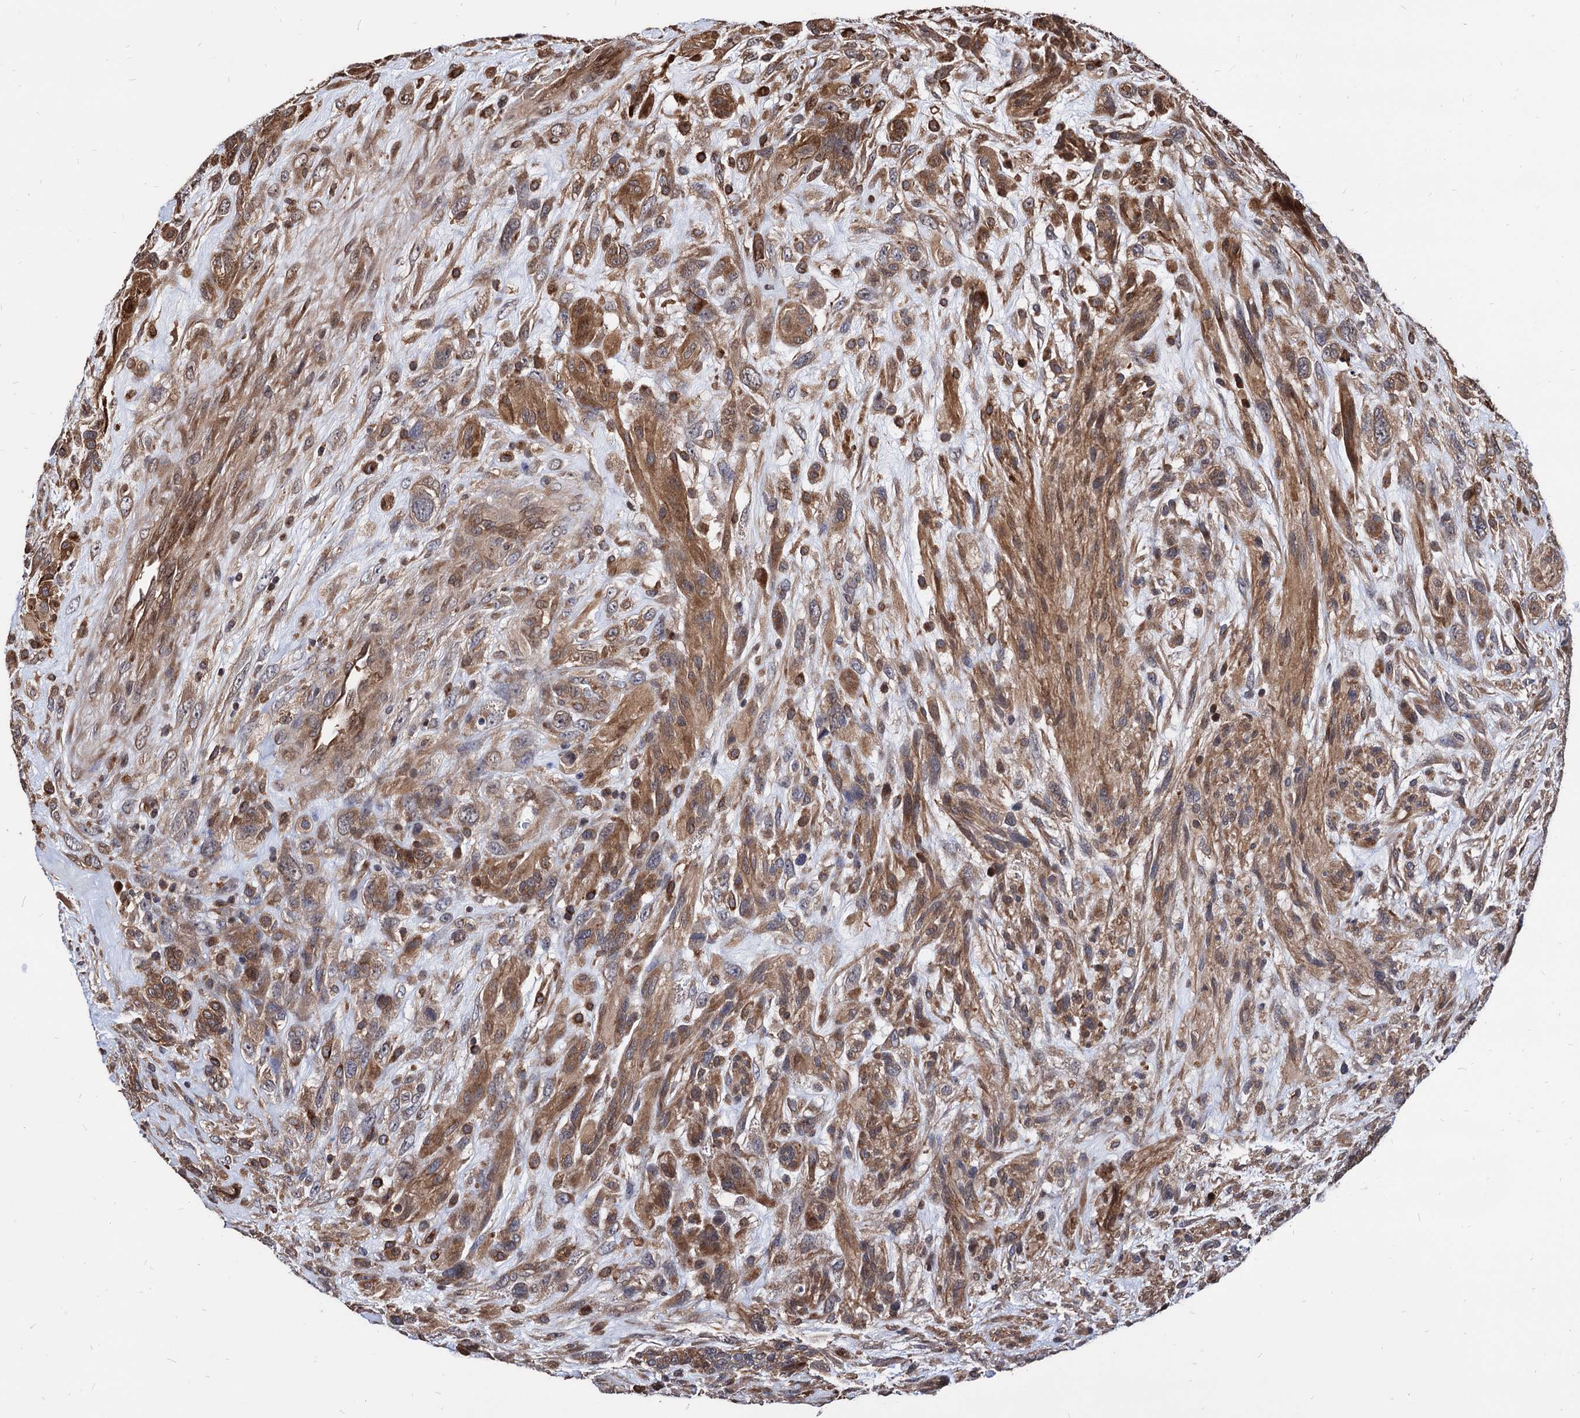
{"staining": {"intensity": "moderate", "quantity": "25%-75%", "location": "cytoplasmic/membranous"}, "tissue": "glioma", "cell_type": "Tumor cells", "image_type": "cancer", "snomed": [{"axis": "morphology", "description": "Glioma, malignant, High grade"}, {"axis": "topography", "description": "Brain"}], "caption": "Moderate cytoplasmic/membranous protein positivity is present in about 25%-75% of tumor cells in glioma. Nuclei are stained in blue.", "gene": "ANKRD12", "patient": {"sex": "male", "age": 61}}